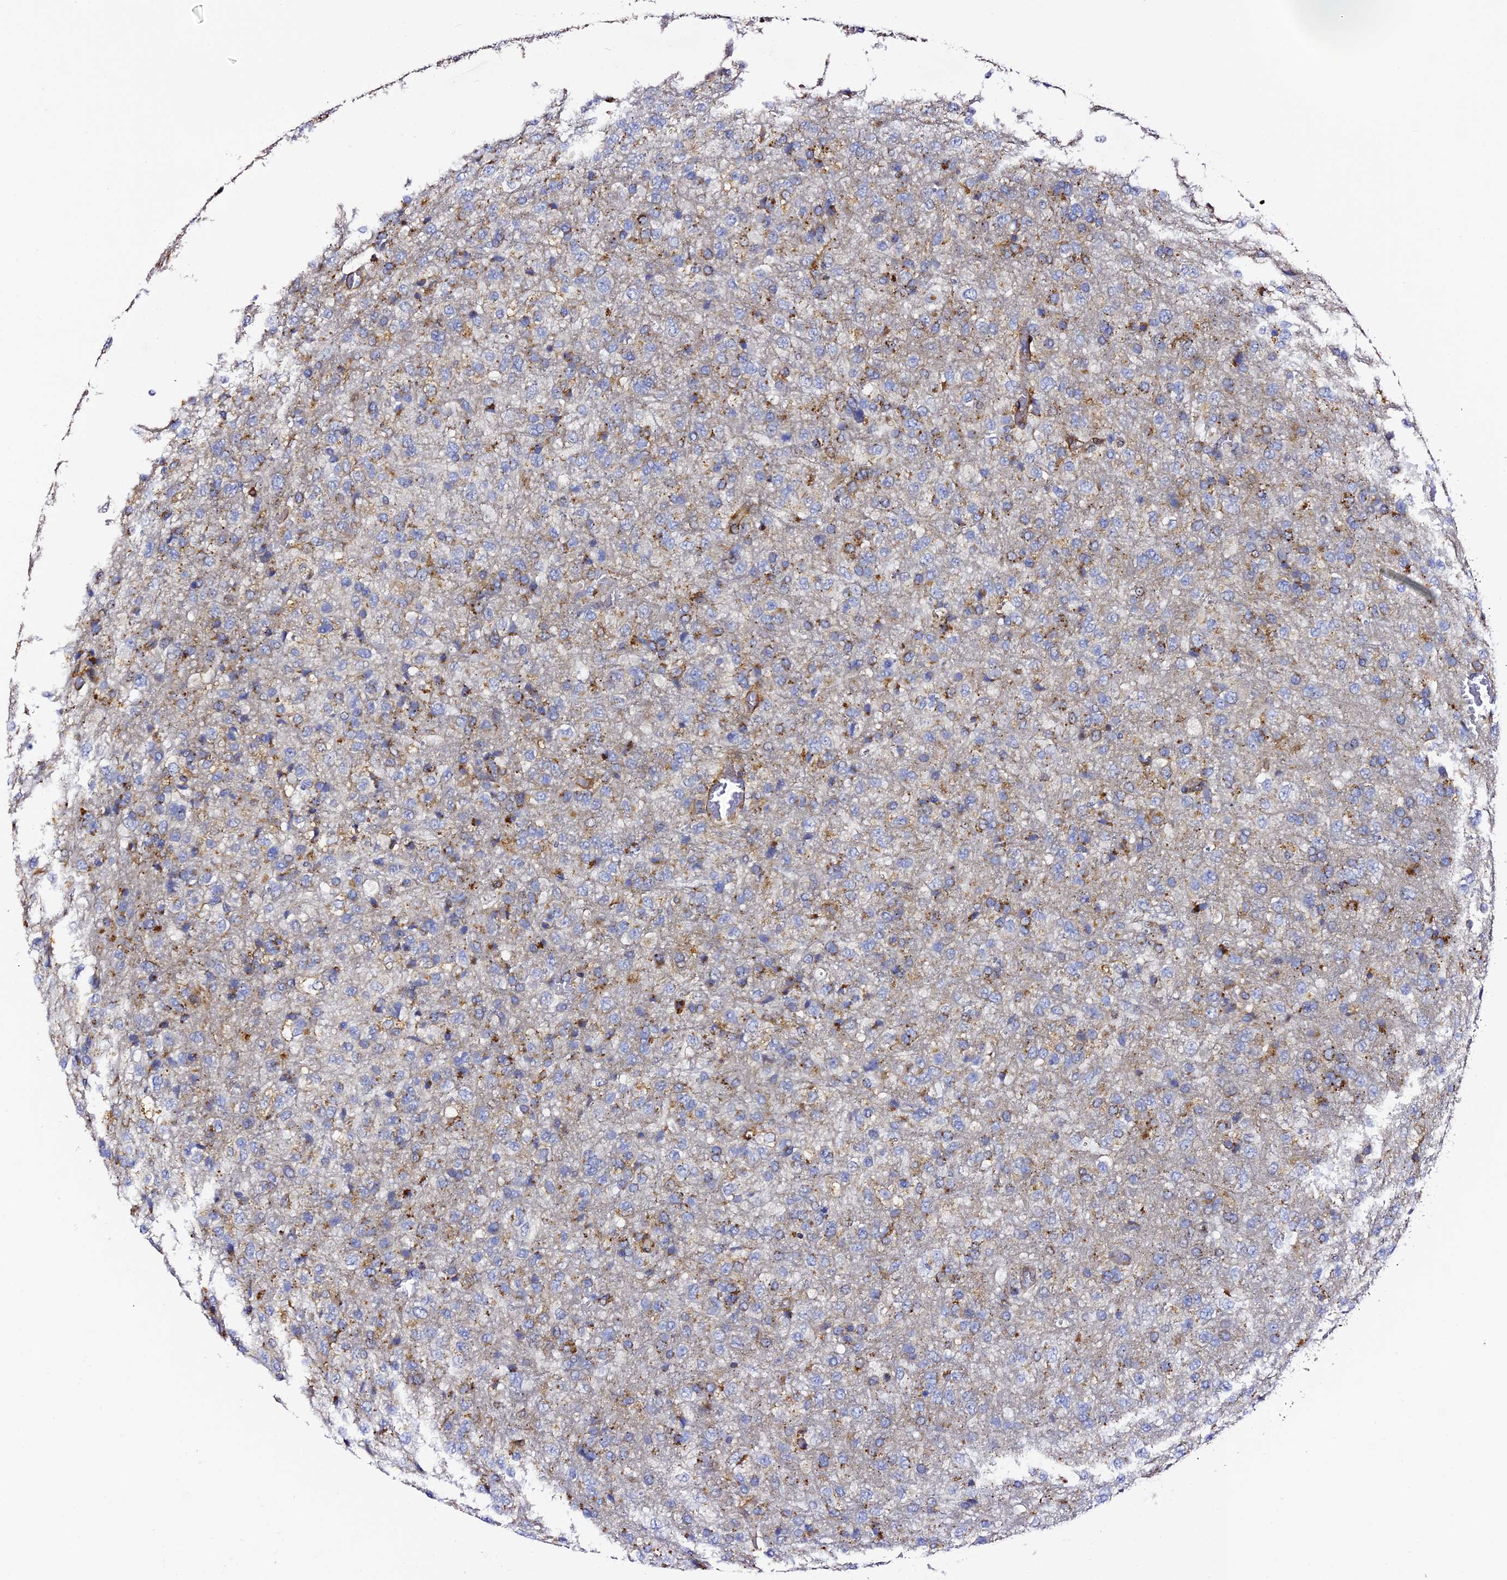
{"staining": {"intensity": "moderate", "quantity": "<25%", "location": "cytoplasmic/membranous"}, "tissue": "glioma", "cell_type": "Tumor cells", "image_type": "cancer", "snomed": [{"axis": "morphology", "description": "Glioma, malignant, High grade"}, {"axis": "topography", "description": "Brain"}], "caption": "Protein expression analysis of malignant glioma (high-grade) displays moderate cytoplasmic/membranous positivity in approximately <25% of tumor cells.", "gene": "TRPV2", "patient": {"sex": "female", "age": 74}}